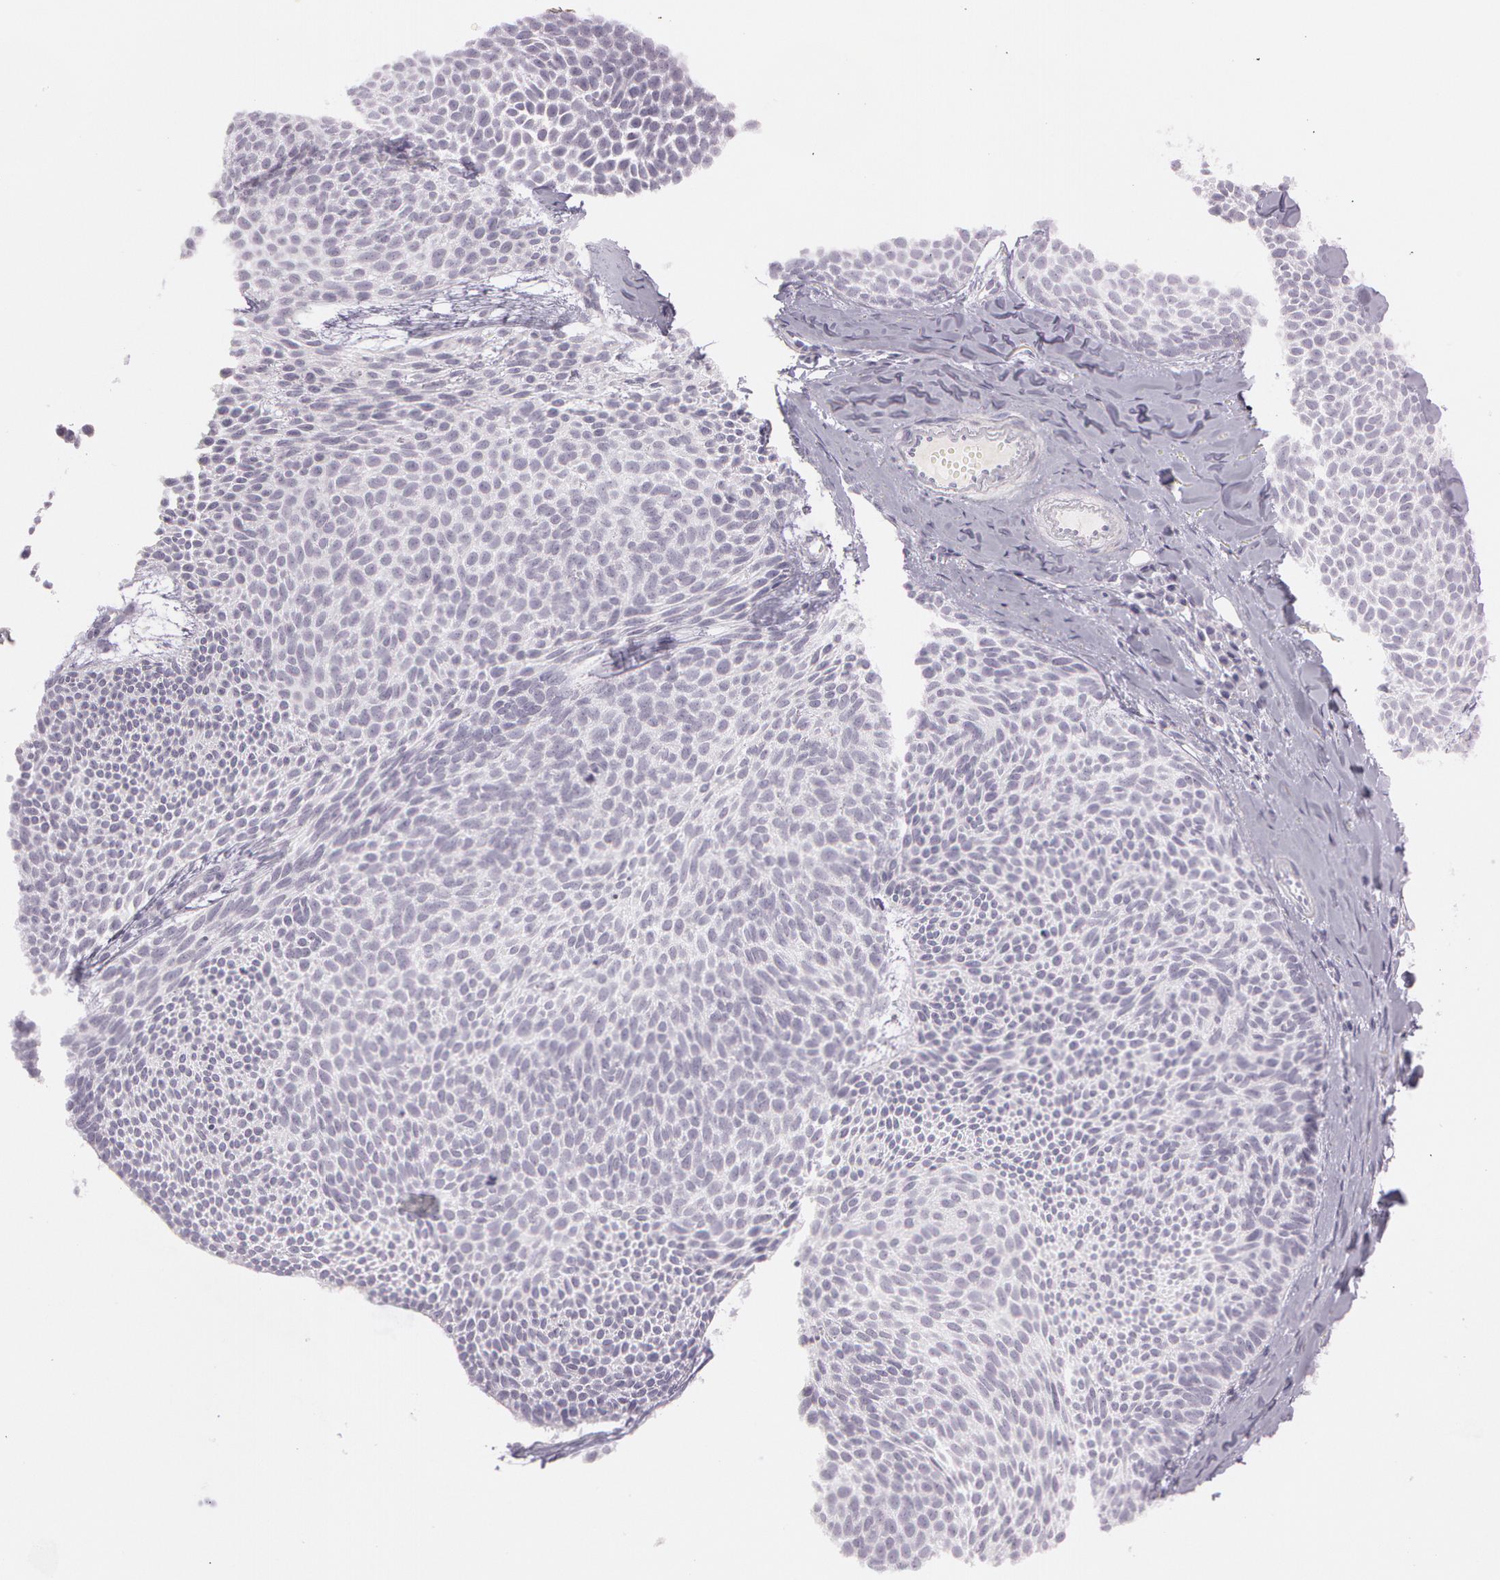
{"staining": {"intensity": "negative", "quantity": "none", "location": "none"}, "tissue": "skin cancer", "cell_type": "Tumor cells", "image_type": "cancer", "snomed": [{"axis": "morphology", "description": "Basal cell carcinoma"}, {"axis": "topography", "description": "Skin"}], "caption": "Immunohistochemistry micrograph of neoplastic tissue: skin cancer (basal cell carcinoma) stained with DAB (3,3'-diaminobenzidine) reveals no significant protein positivity in tumor cells. (Stains: DAB IHC with hematoxylin counter stain, Microscopy: brightfield microscopy at high magnification).", "gene": "OTC", "patient": {"sex": "male", "age": 84}}